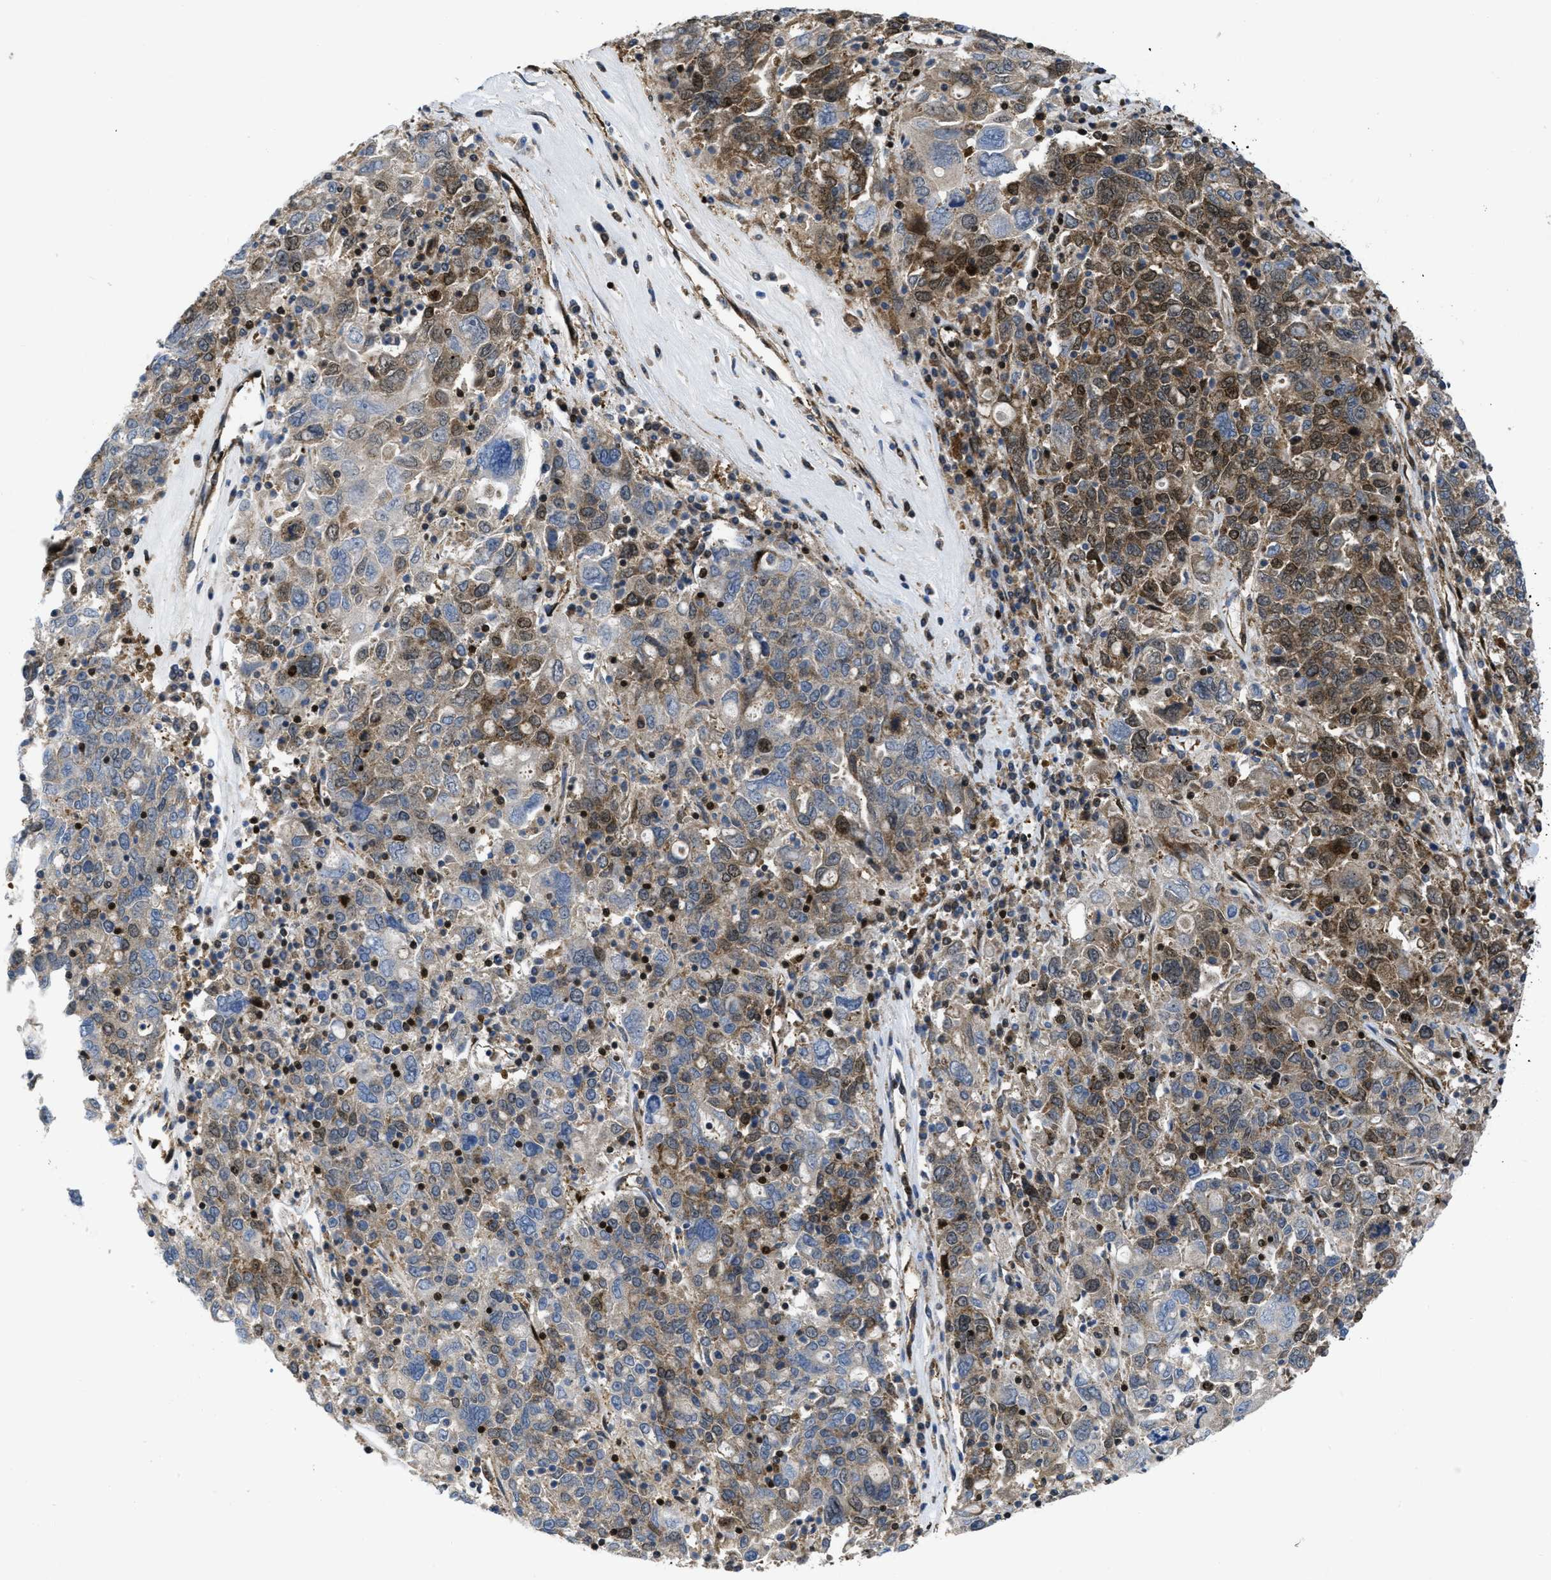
{"staining": {"intensity": "moderate", "quantity": ">75%", "location": "cytoplasmic/membranous,nuclear"}, "tissue": "ovarian cancer", "cell_type": "Tumor cells", "image_type": "cancer", "snomed": [{"axis": "morphology", "description": "Carcinoma, endometroid"}, {"axis": "topography", "description": "Ovary"}], "caption": "Immunohistochemistry staining of ovarian endometroid carcinoma, which reveals medium levels of moderate cytoplasmic/membranous and nuclear staining in about >75% of tumor cells indicating moderate cytoplasmic/membranous and nuclear protein staining. The staining was performed using DAB (3,3'-diaminobenzidine) (brown) for protein detection and nuclei were counterstained in hematoxylin (blue).", "gene": "PPP2CB", "patient": {"sex": "female", "age": 62}}